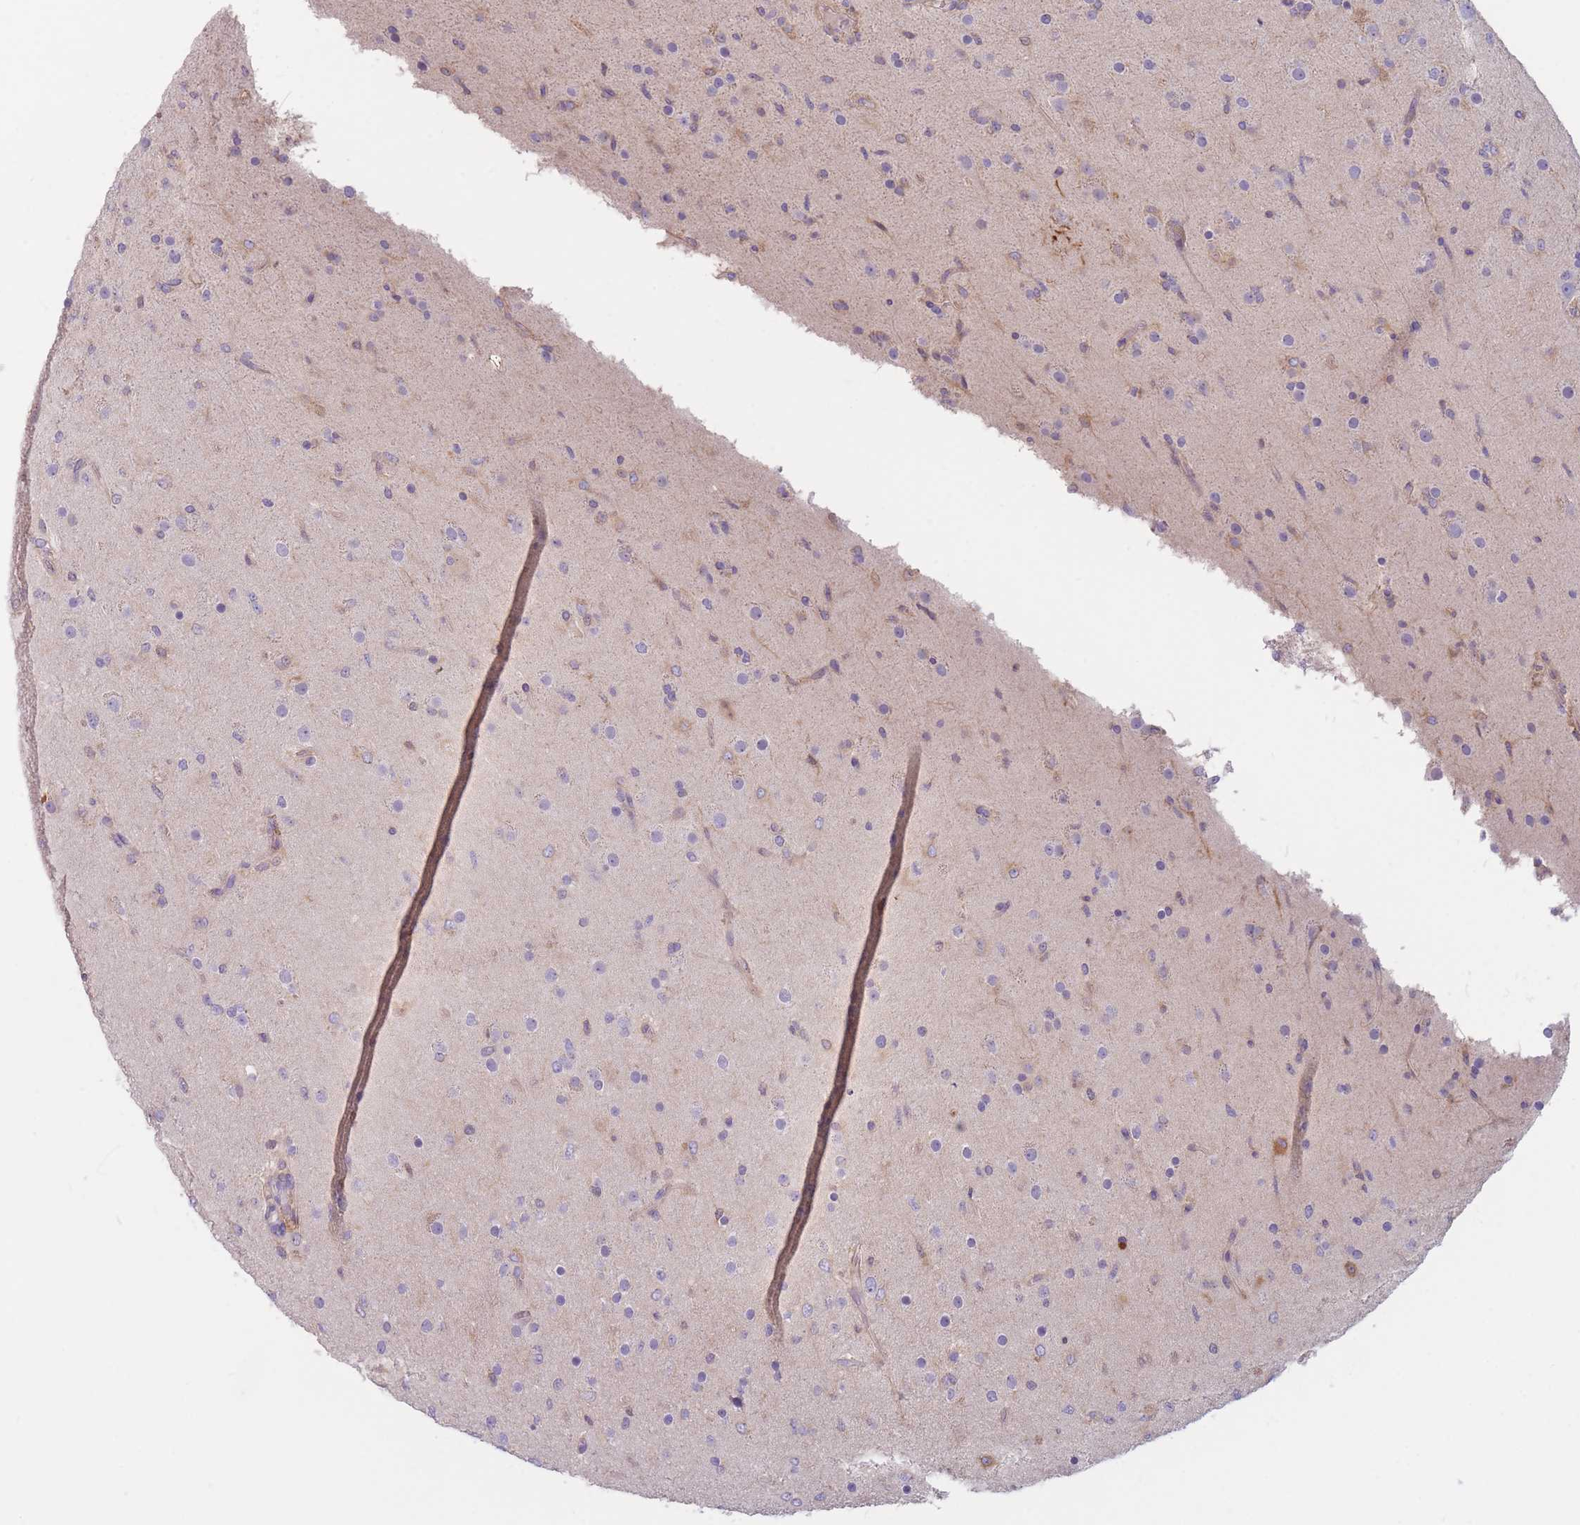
{"staining": {"intensity": "negative", "quantity": "none", "location": "none"}, "tissue": "glioma", "cell_type": "Tumor cells", "image_type": "cancer", "snomed": [{"axis": "morphology", "description": "Glioma, malignant, Low grade"}, {"axis": "topography", "description": "Brain"}], "caption": "Immunohistochemical staining of glioma shows no significant positivity in tumor cells.", "gene": "ST3GAL4", "patient": {"sex": "male", "age": 65}}